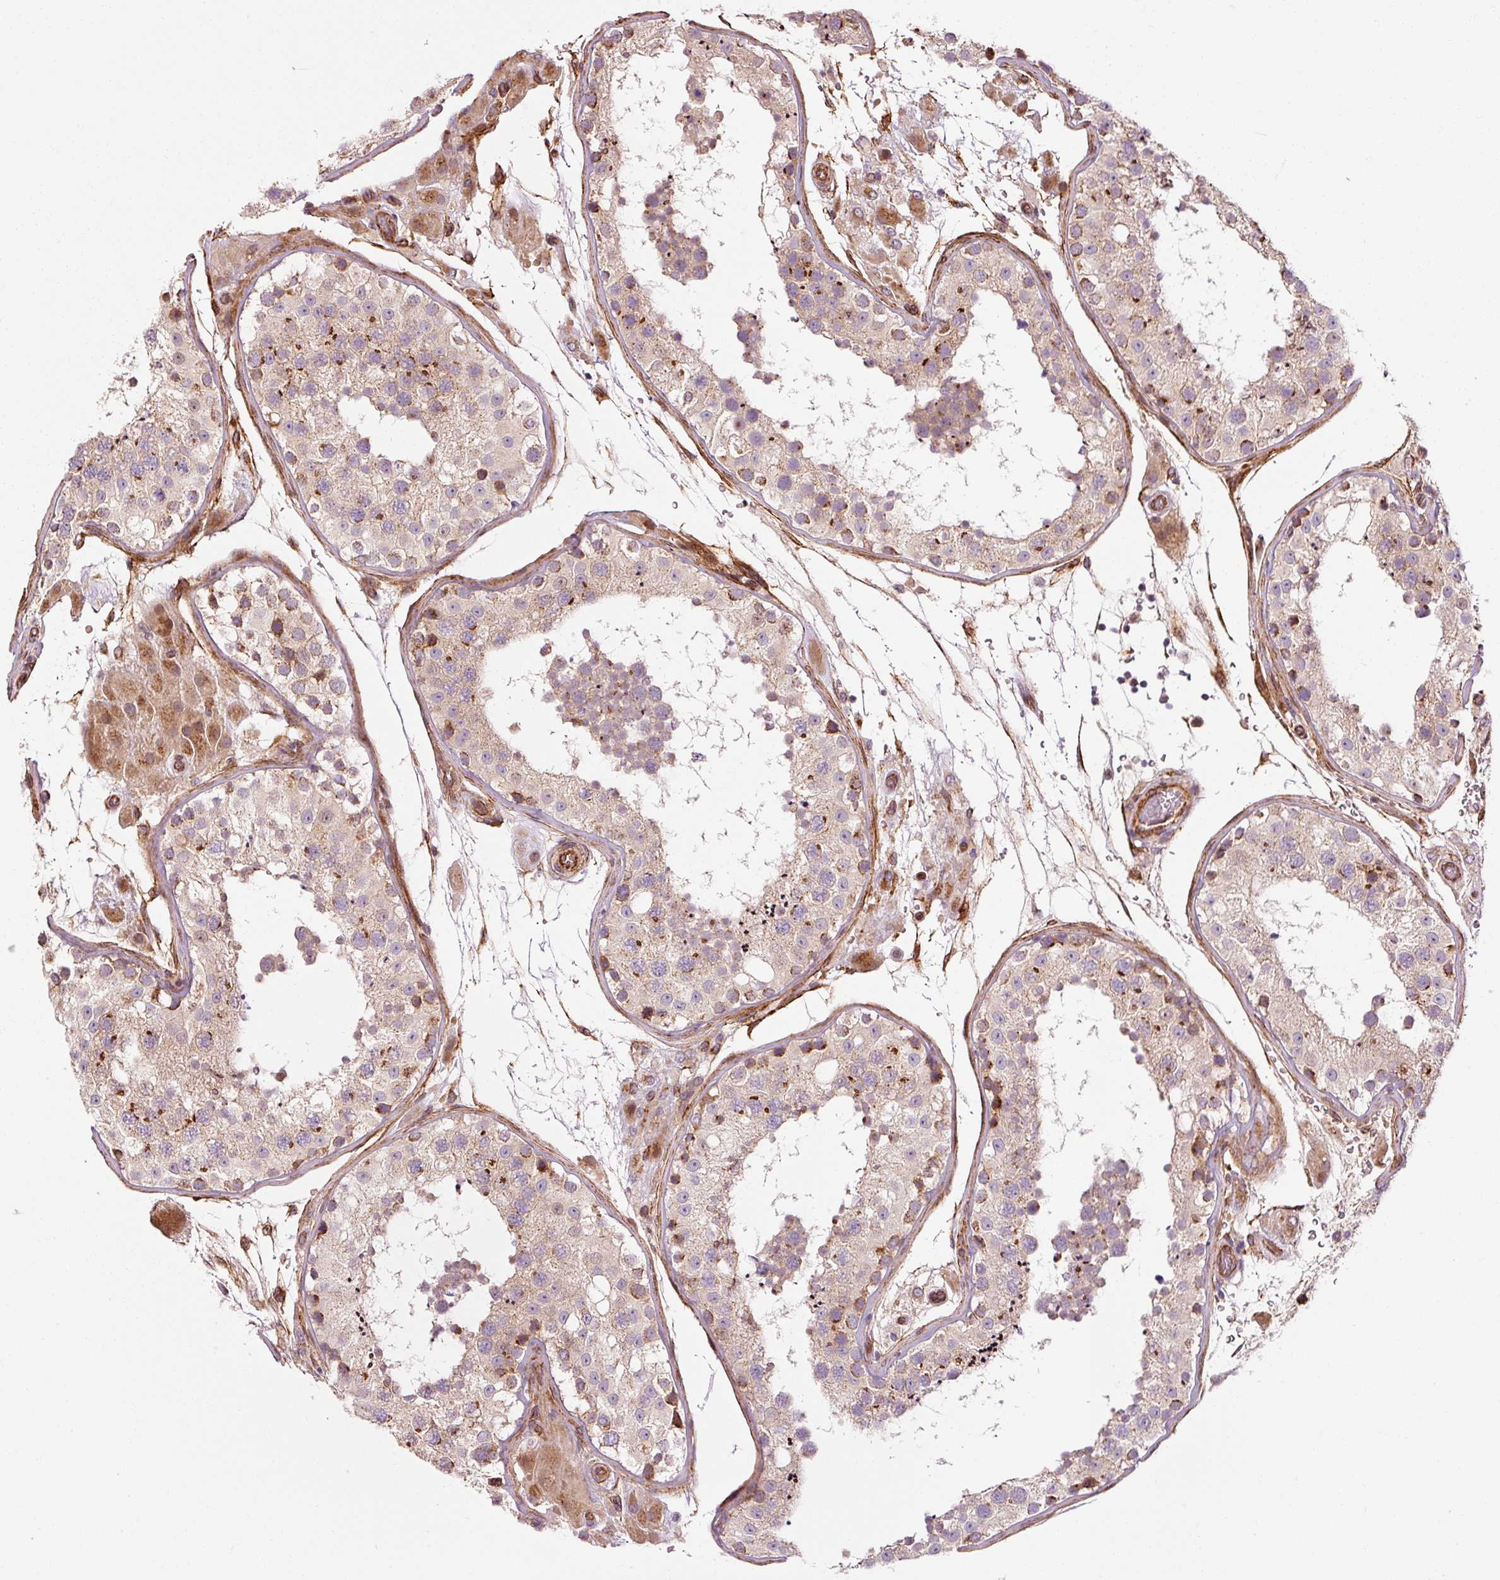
{"staining": {"intensity": "strong", "quantity": "25%-75%", "location": "cytoplasmic/membranous"}, "tissue": "testis", "cell_type": "Cells in seminiferous ducts", "image_type": "normal", "snomed": [{"axis": "morphology", "description": "Normal tissue, NOS"}, {"axis": "topography", "description": "Testis"}], "caption": "Testis stained for a protein shows strong cytoplasmic/membranous positivity in cells in seminiferous ducts. (brown staining indicates protein expression, while blue staining denotes nuclei).", "gene": "LIMK2", "patient": {"sex": "male", "age": 26}}